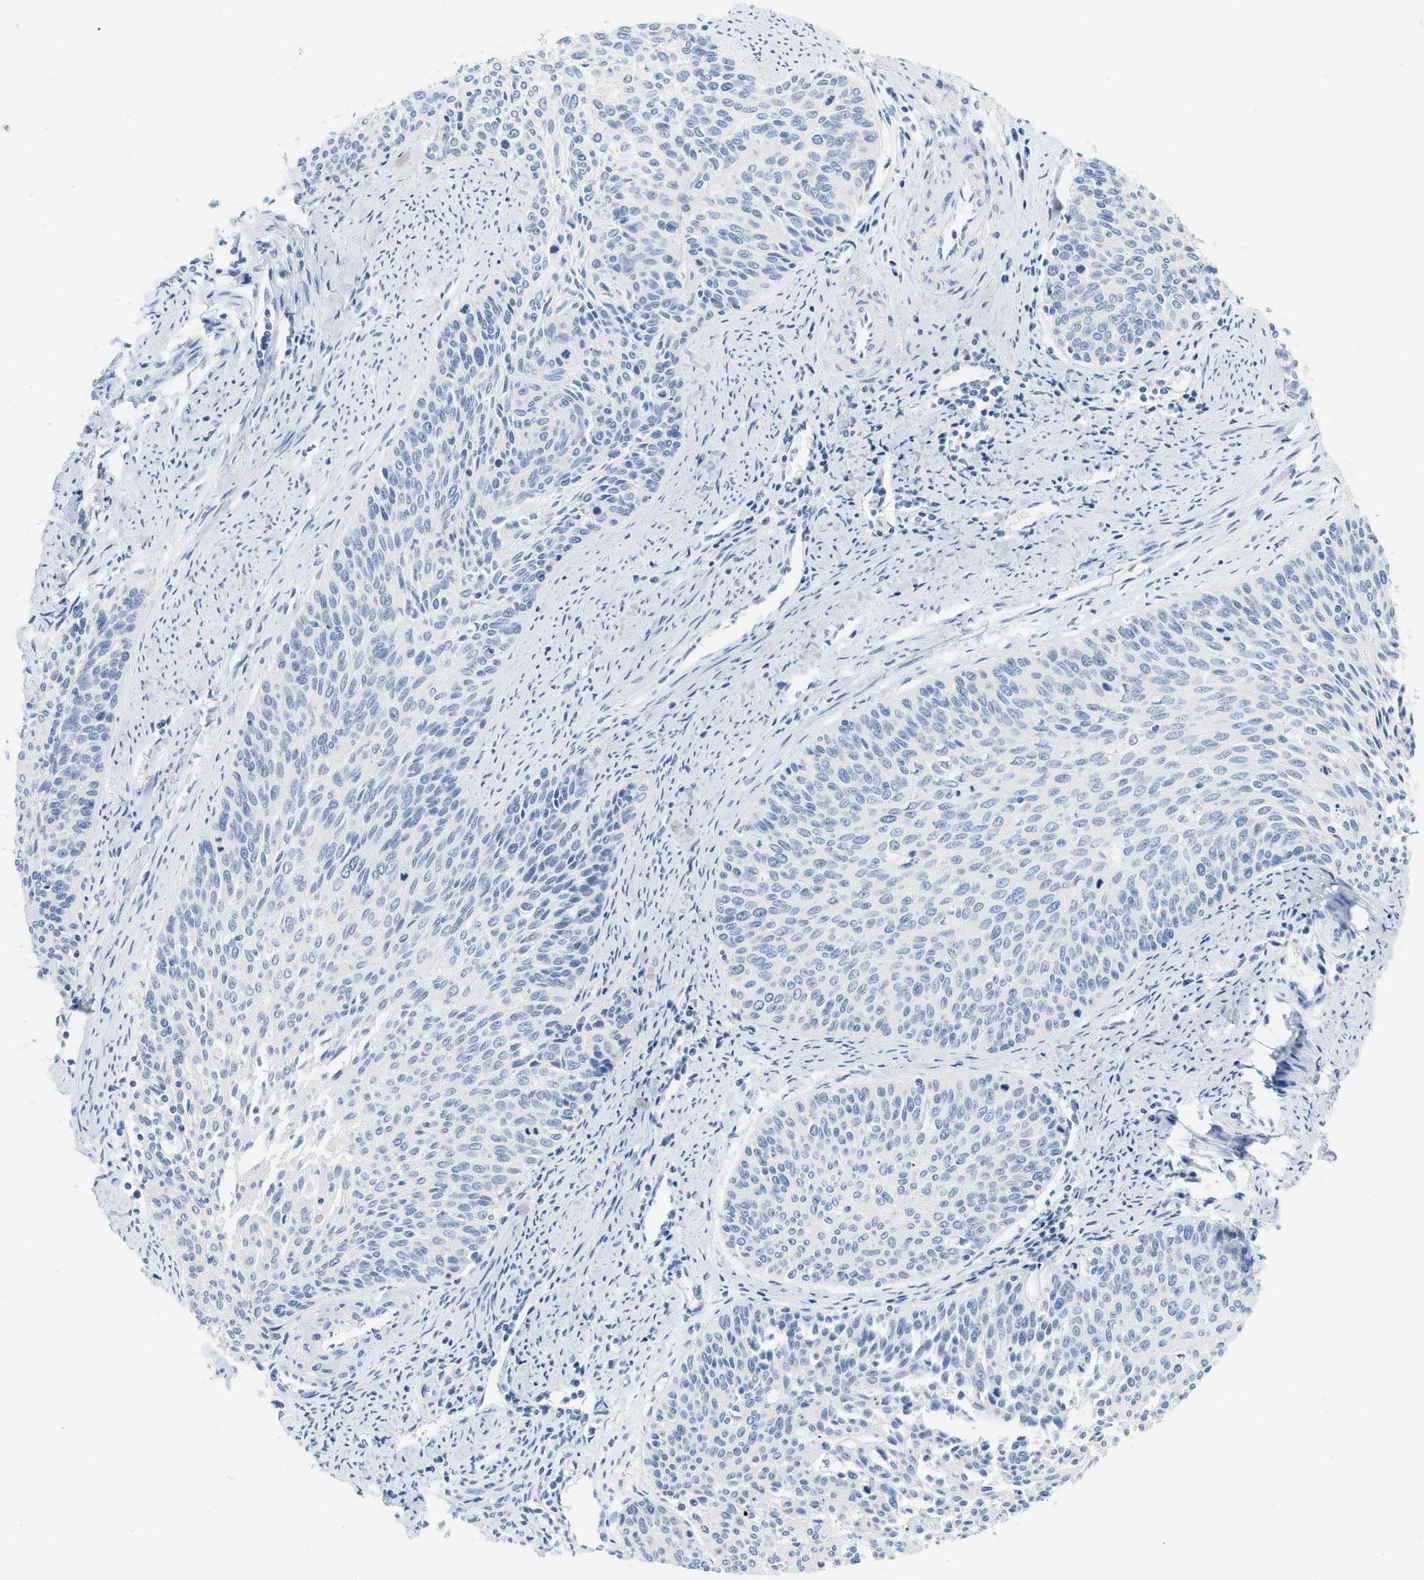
{"staining": {"intensity": "negative", "quantity": "none", "location": "none"}, "tissue": "cervical cancer", "cell_type": "Tumor cells", "image_type": "cancer", "snomed": [{"axis": "morphology", "description": "Squamous cell carcinoma, NOS"}, {"axis": "topography", "description": "Cervix"}], "caption": "DAB immunohistochemical staining of human cervical cancer exhibits no significant positivity in tumor cells. (DAB IHC visualized using brightfield microscopy, high magnification).", "gene": "PAPPA", "patient": {"sex": "female", "age": 55}}